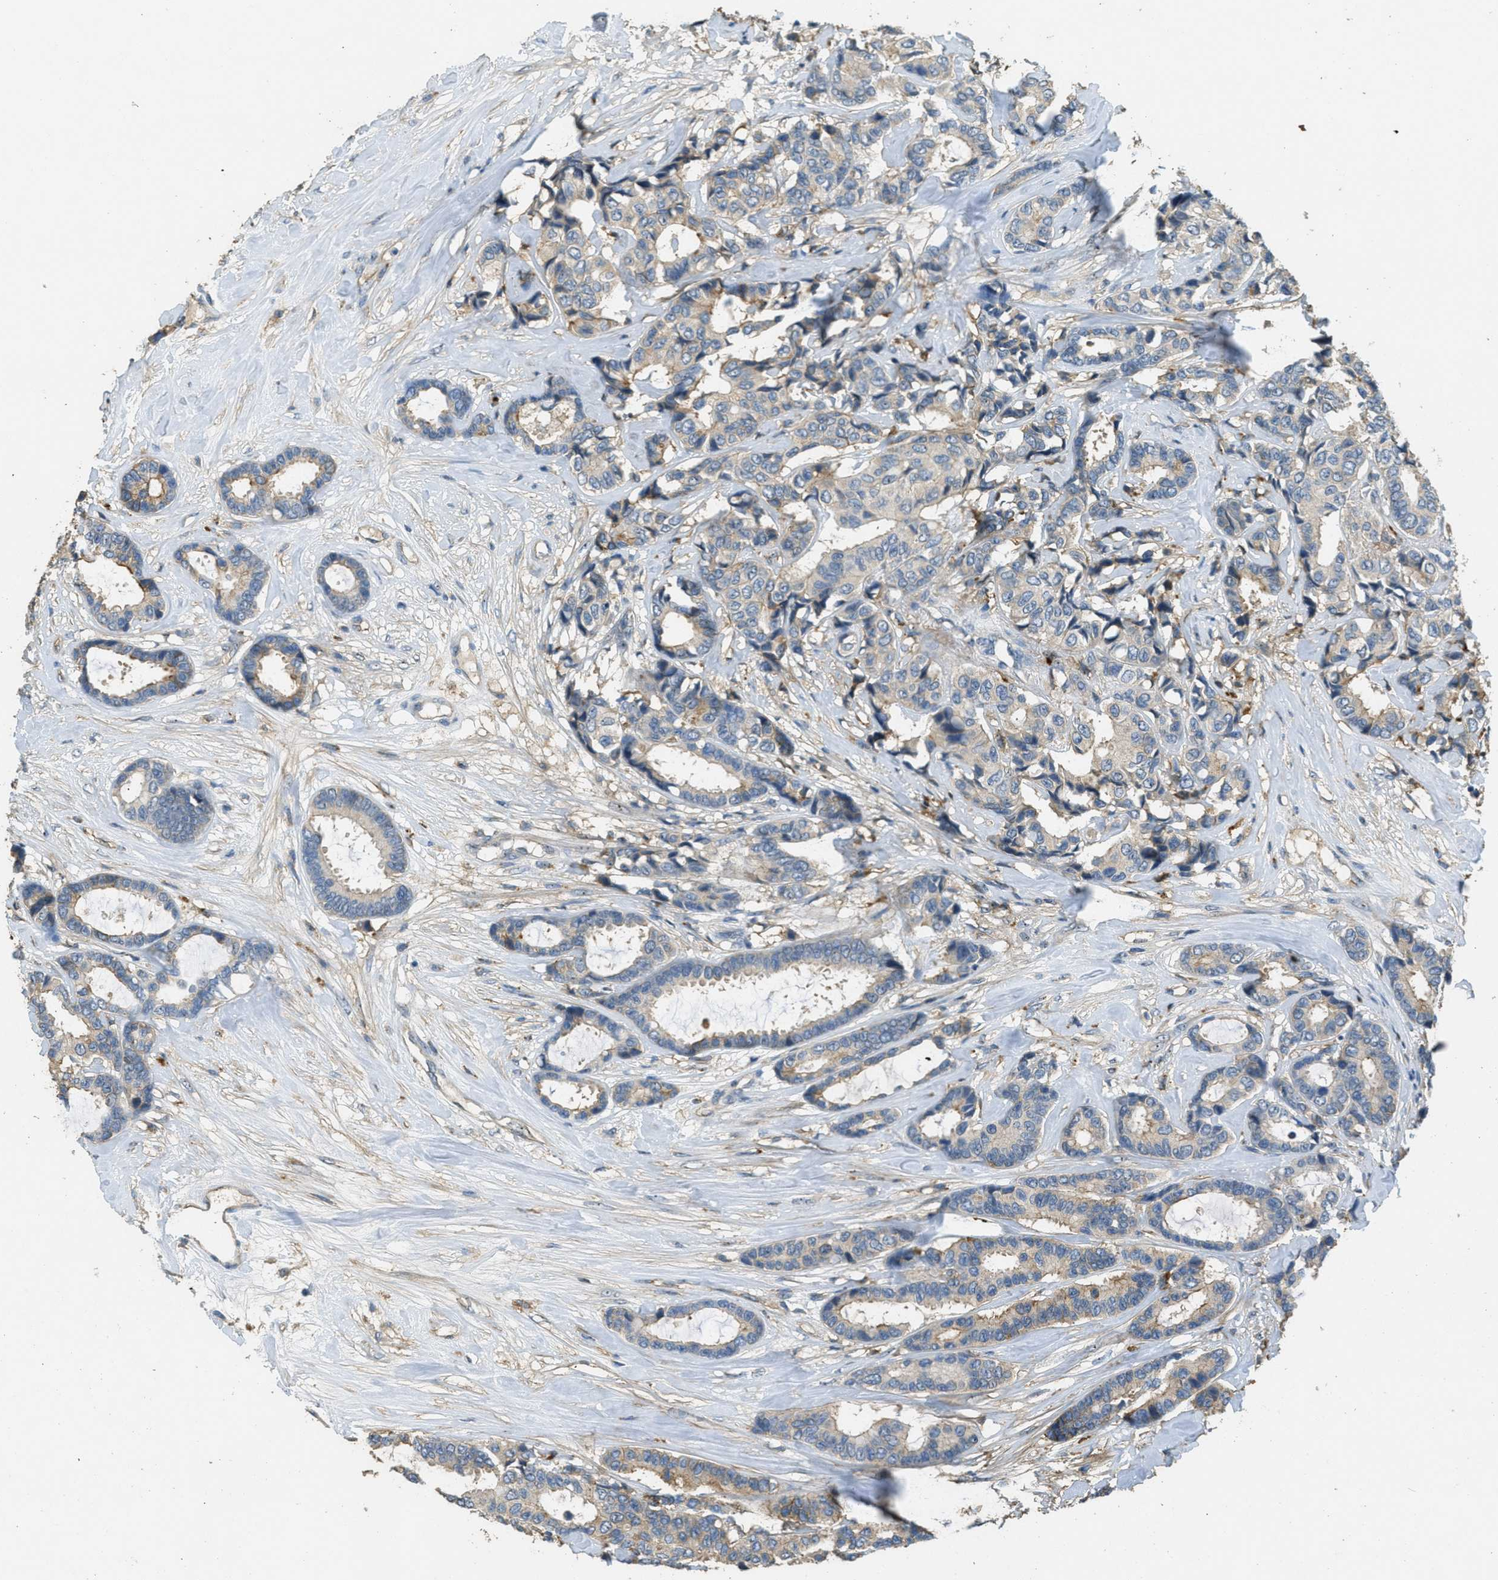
{"staining": {"intensity": "weak", "quantity": "<25%", "location": "cytoplasmic/membranous"}, "tissue": "breast cancer", "cell_type": "Tumor cells", "image_type": "cancer", "snomed": [{"axis": "morphology", "description": "Duct carcinoma"}, {"axis": "topography", "description": "Breast"}], "caption": "Immunohistochemistry of human breast cancer (infiltrating ductal carcinoma) exhibits no positivity in tumor cells.", "gene": "OSMR", "patient": {"sex": "female", "age": 87}}